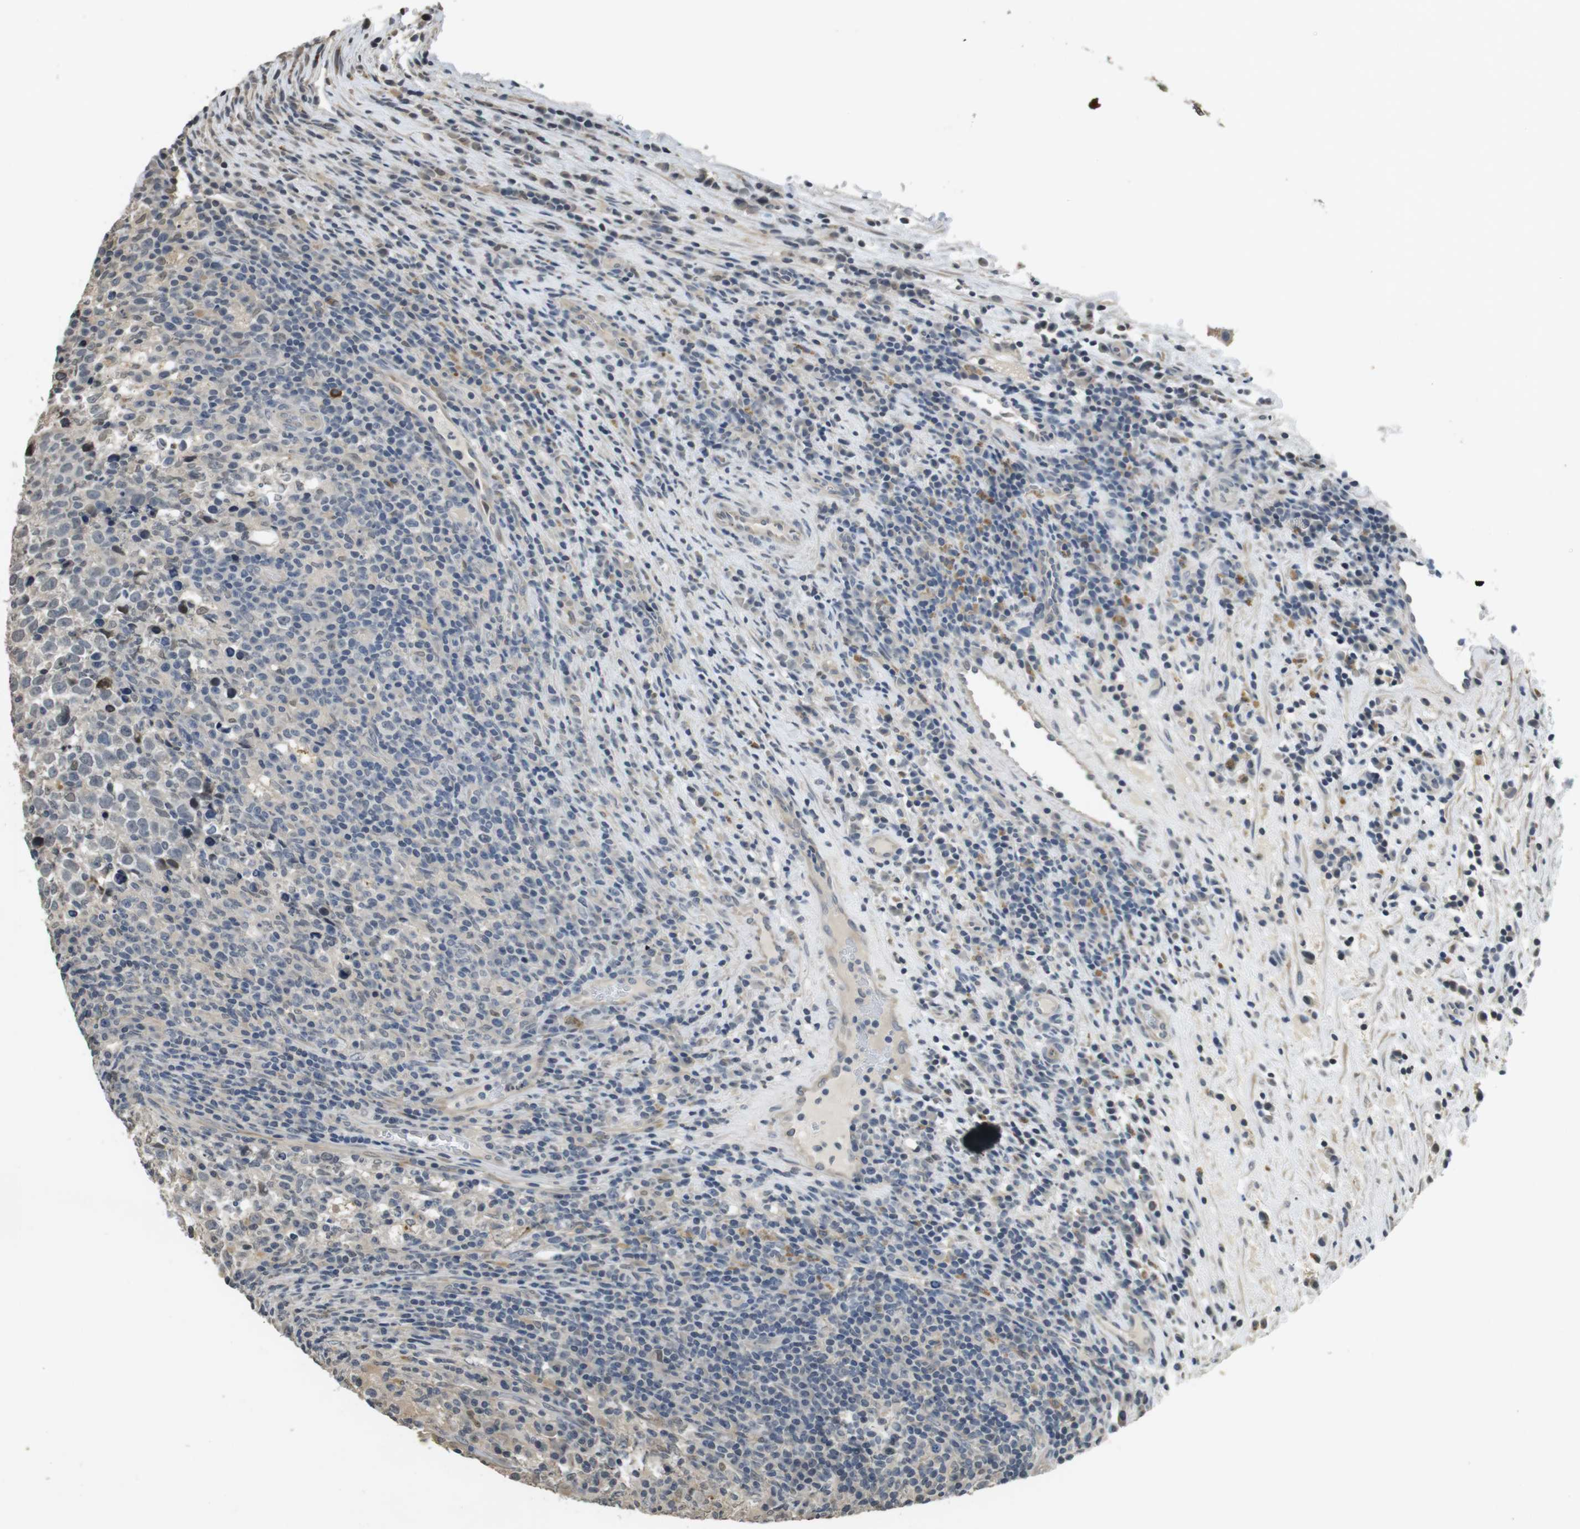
{"staining": {"intensity": "negative", "quantity": "none", "location": "none"}, "tissue": "testis cancer", "cell_type": "Tumor cells", "image_type": "cancer", "snomed": [{"axis": "morphology", "description": "Normal tissue, NOS"}, {"axis": "morphology", "description": "Seminoma, NOS"}, {"axis": "topography", "description": "Testis"}], "caption": "A histopathology image of human testis seminoma is negative for staining in tumor cells.", "gene": "FZD10", "patient": {"sex": "male", "age": 43}}